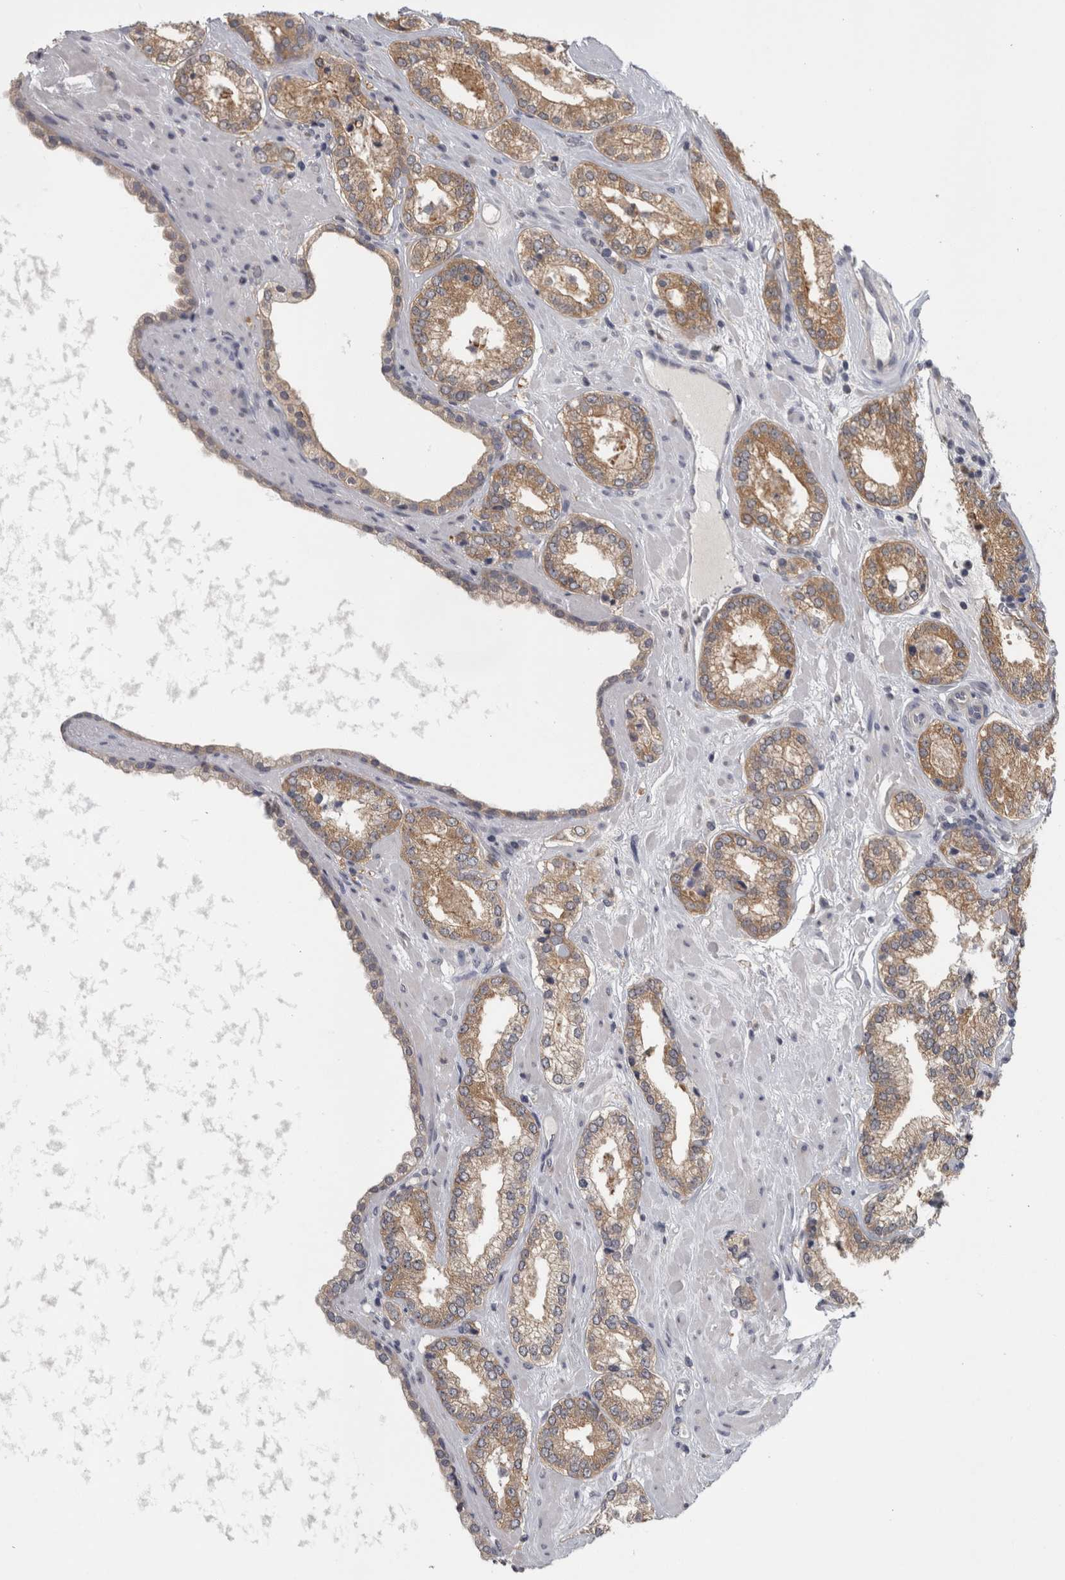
{"staining": {"intensity": "moderate", "quantity": "<25%", "location": "cytoplasmic/membranous"}, "tissue": "prostate cancer", "cell_type": "Tumor cells", "image_type": "cancer", "snomed": [{"axis": "morphology", "description": "Adenocarcinoma, Low grade"}, {"axis": "topography", "description": "Prostate"}], "caption": "Tumor cells reveal moderate cytoplasmic/membranous staining in about <25% of cells in prostate cancer. Nuclei are stained in blue.", "gene": "PRKCI", "patient": {"sex": "male", "age": 62}}